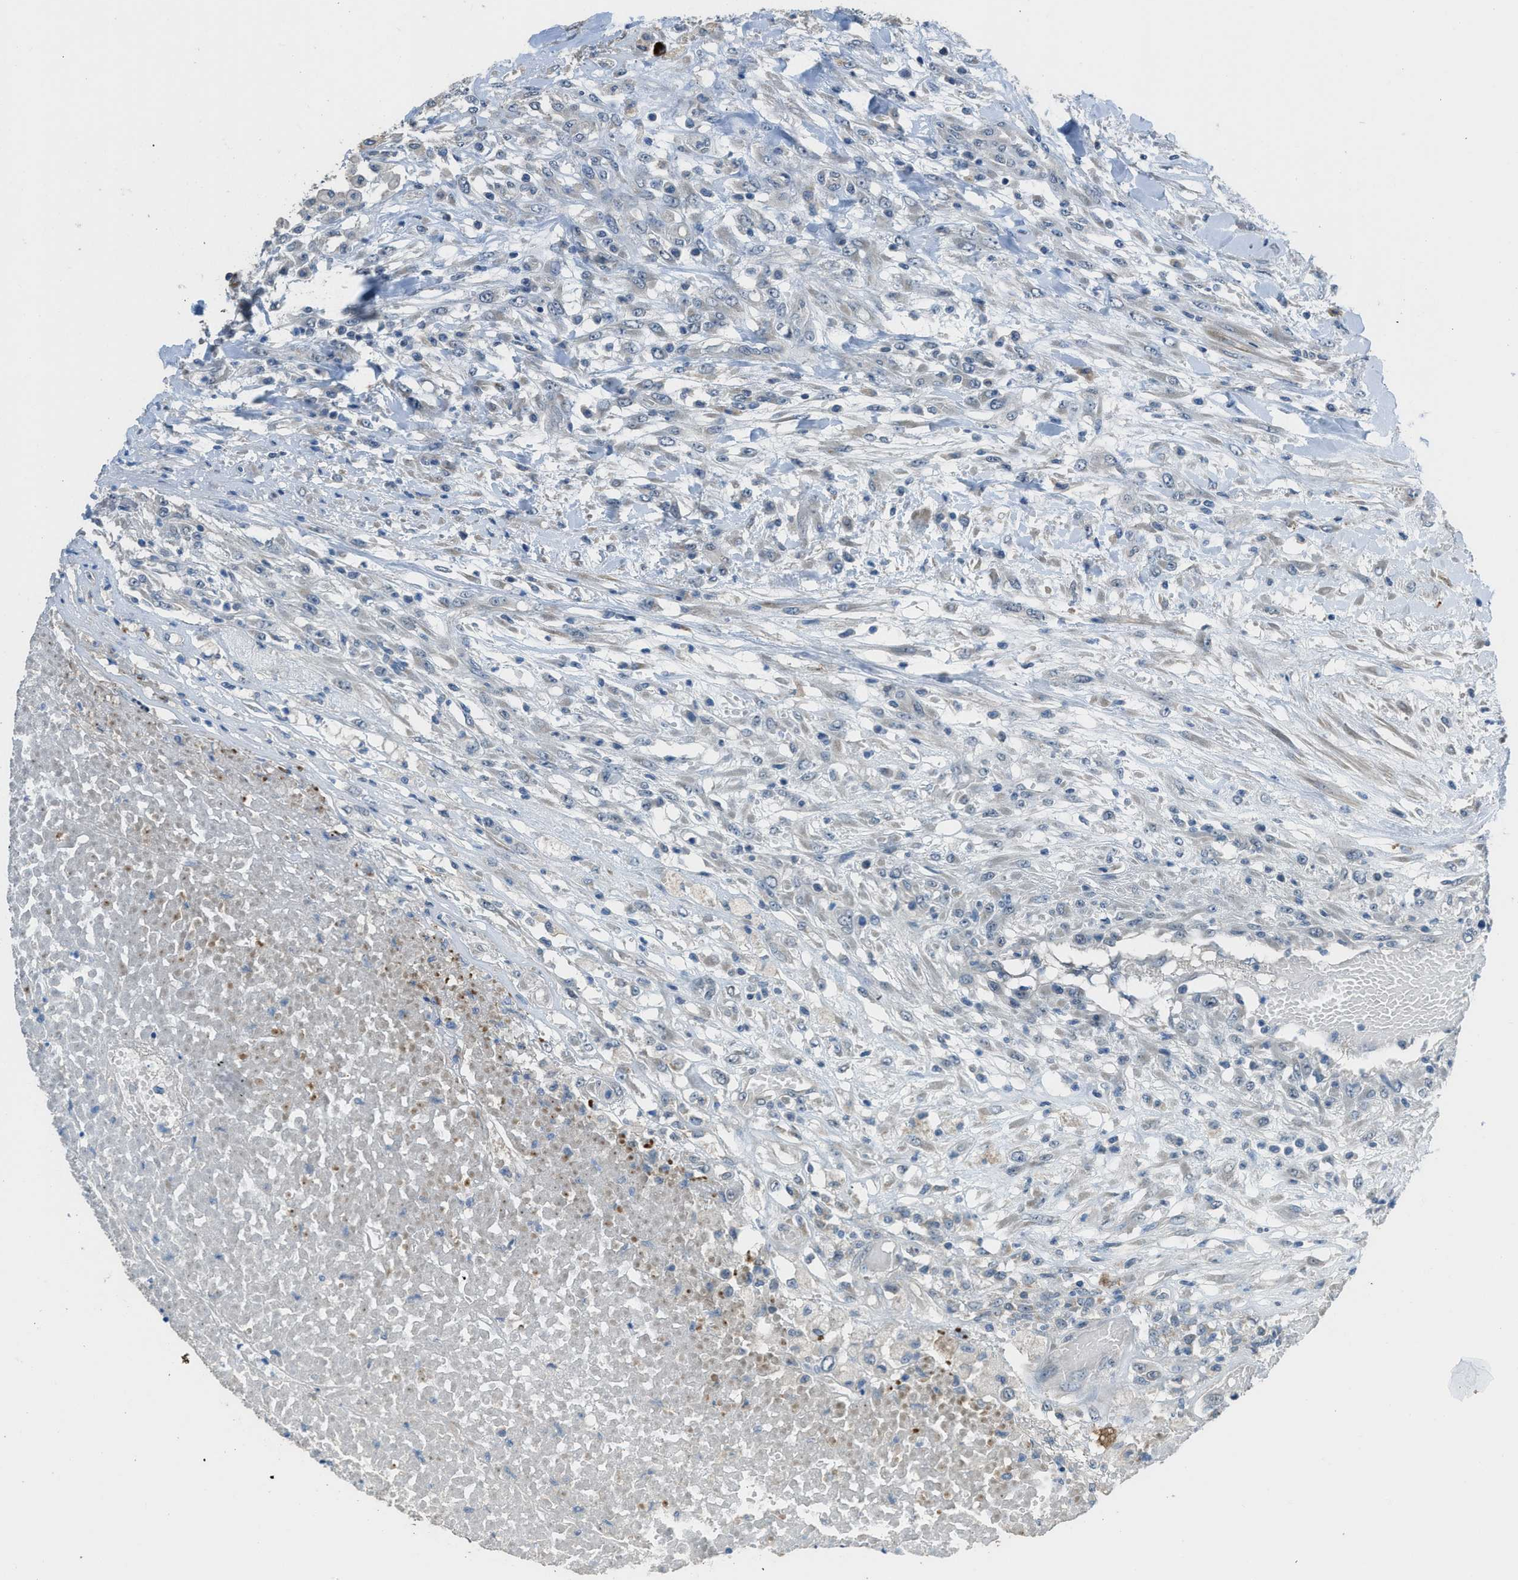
{"staining": {"intensity": "negative", "quantity": "none", "location": "none"}, "tissue": "testis cancer", "cell_type": "Tumor cells", "image_type": "cancer", "snomed": [{"axis": "morphology", "description": "Seminoma, NOS"}, {"axis": "topography", "description": "Testis"}], "caption": "A high-resolution photomicrograph shows immunohistochemistry (IHC) staining of testis seminoma, which displays no significant expression in tumor cells.", "gene": "TIMD4", "patient": {"sex": "male", "age": 59}}